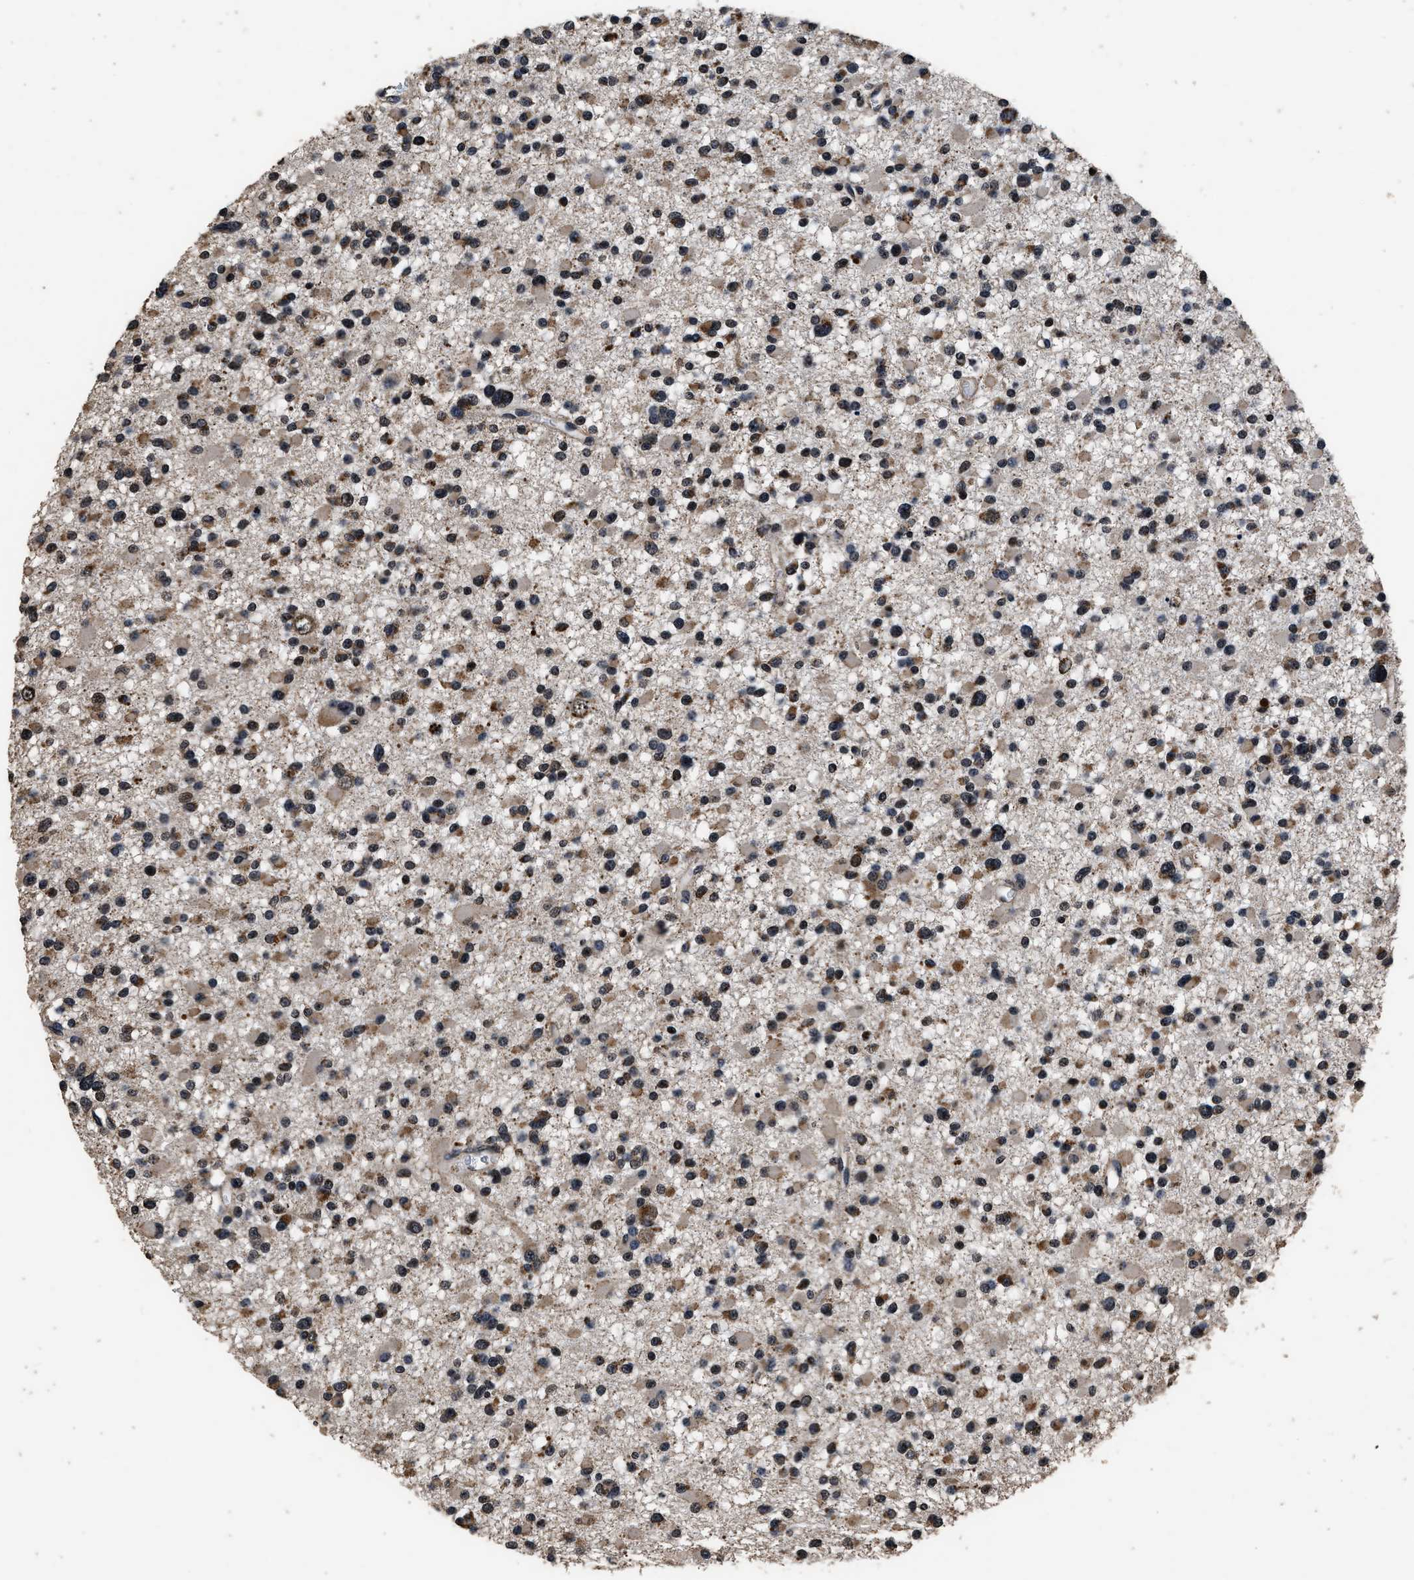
{"staining": {"intensity": "moderate", "quantity": "25%-75%", "location": "cytoplasmic/membranous,nuclear"}, "tissue": "glioma", "cell_type": "Tumor cells", "image_type": "cancer", "snomed": [{"axis": "morphology", "description": "Glioma, malignant, Low grade"}, {"axis": "topography", "description": "Brain"}], "caption": "Glioma stained for a protein (brown) demonstrates moderate cytoplasmic/membranous and nuclear positive expression in about 25%-75% of tumor cells.", "gene": "CSTF1", "patient": {"sex": "female", "age": 22}}